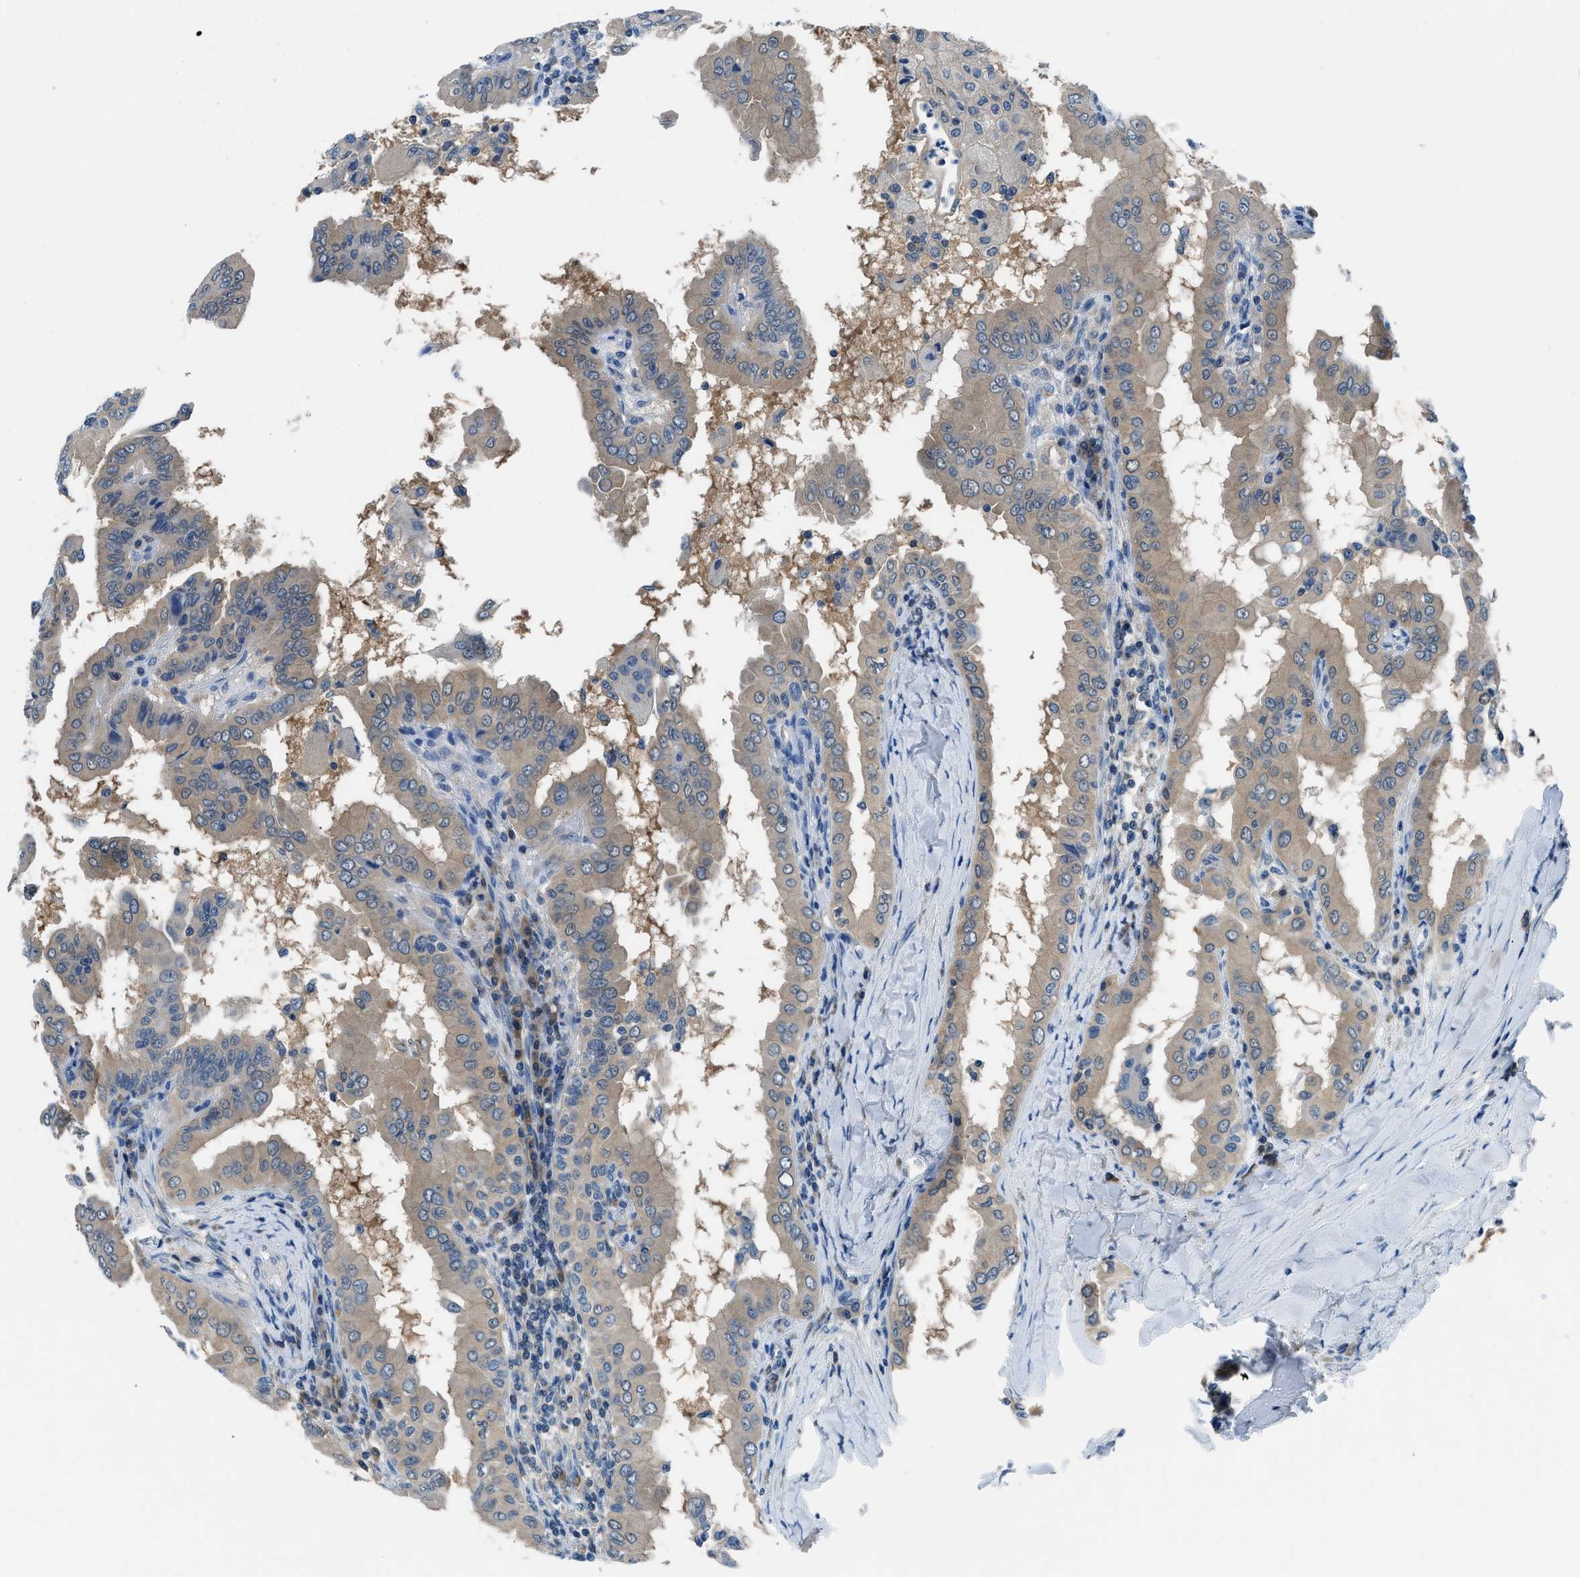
{"staining": {"intensity": "weak", "quantity": "25%-75%", "location": "cytoplasmic/membranous"}, "tissue": "thyroid cancer", "cell_type": "Tumor cells", "image_type": "cancer", "snomed": [{"axis": "morphology", "description": "Papillary adenocarcinoma, NOS"}, {"axis": "topography", "description": "Thyroid gland"}], "caption": "Weak cytoplasmic/membranous protein positivity is present in about 25%-75% of tumor cells in thyroid papillary adenocarcinoma. (IHC, brightfield microscopy, high magnification).", "gene": "ACP1", "patient": {"sex": "male", "age": 33}}